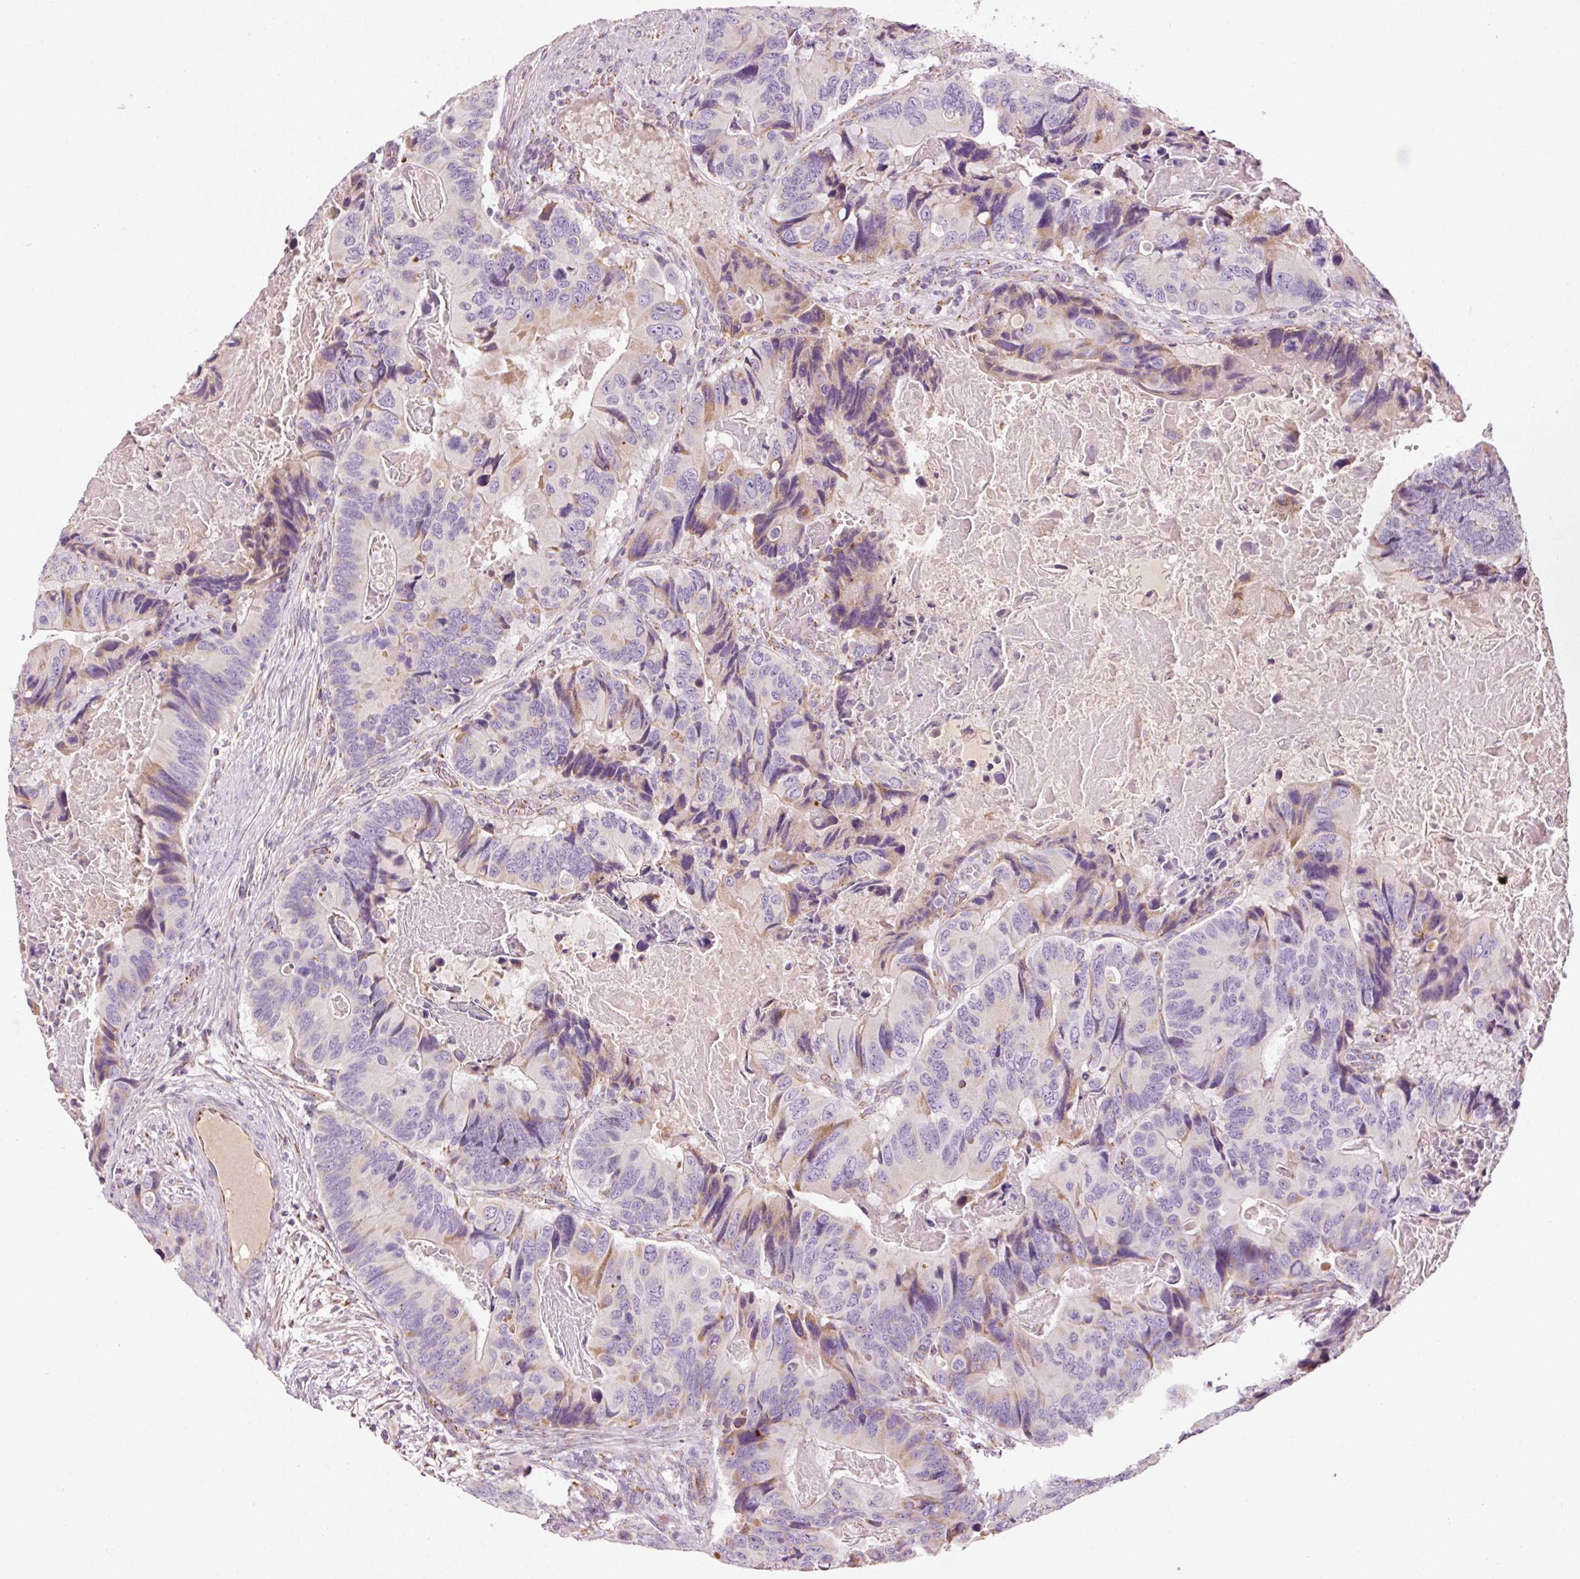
{"staining": {"intensity": "weak", "quantity": "<25%", "location": "cytoplasmic/membranous"}, "tissue": "colorectal cancer", "cell_type": "Tumor cells", "image_type": "cancer", "snomed": [{"axis": "morphology", "description": "Adenocarcinoma, NOS"}, {"axis": "topography", "description": "Colon"}], "caption": "The image reveals no significant expression in tumor cells of colorectal cancer. (DAB (3,3'-diaminobenzidine) immunohistochemistry (IHC) with hematoxylin counter stain).", "gene": "NDUFB4", "patient": {"sex": "male", "age": 84}}